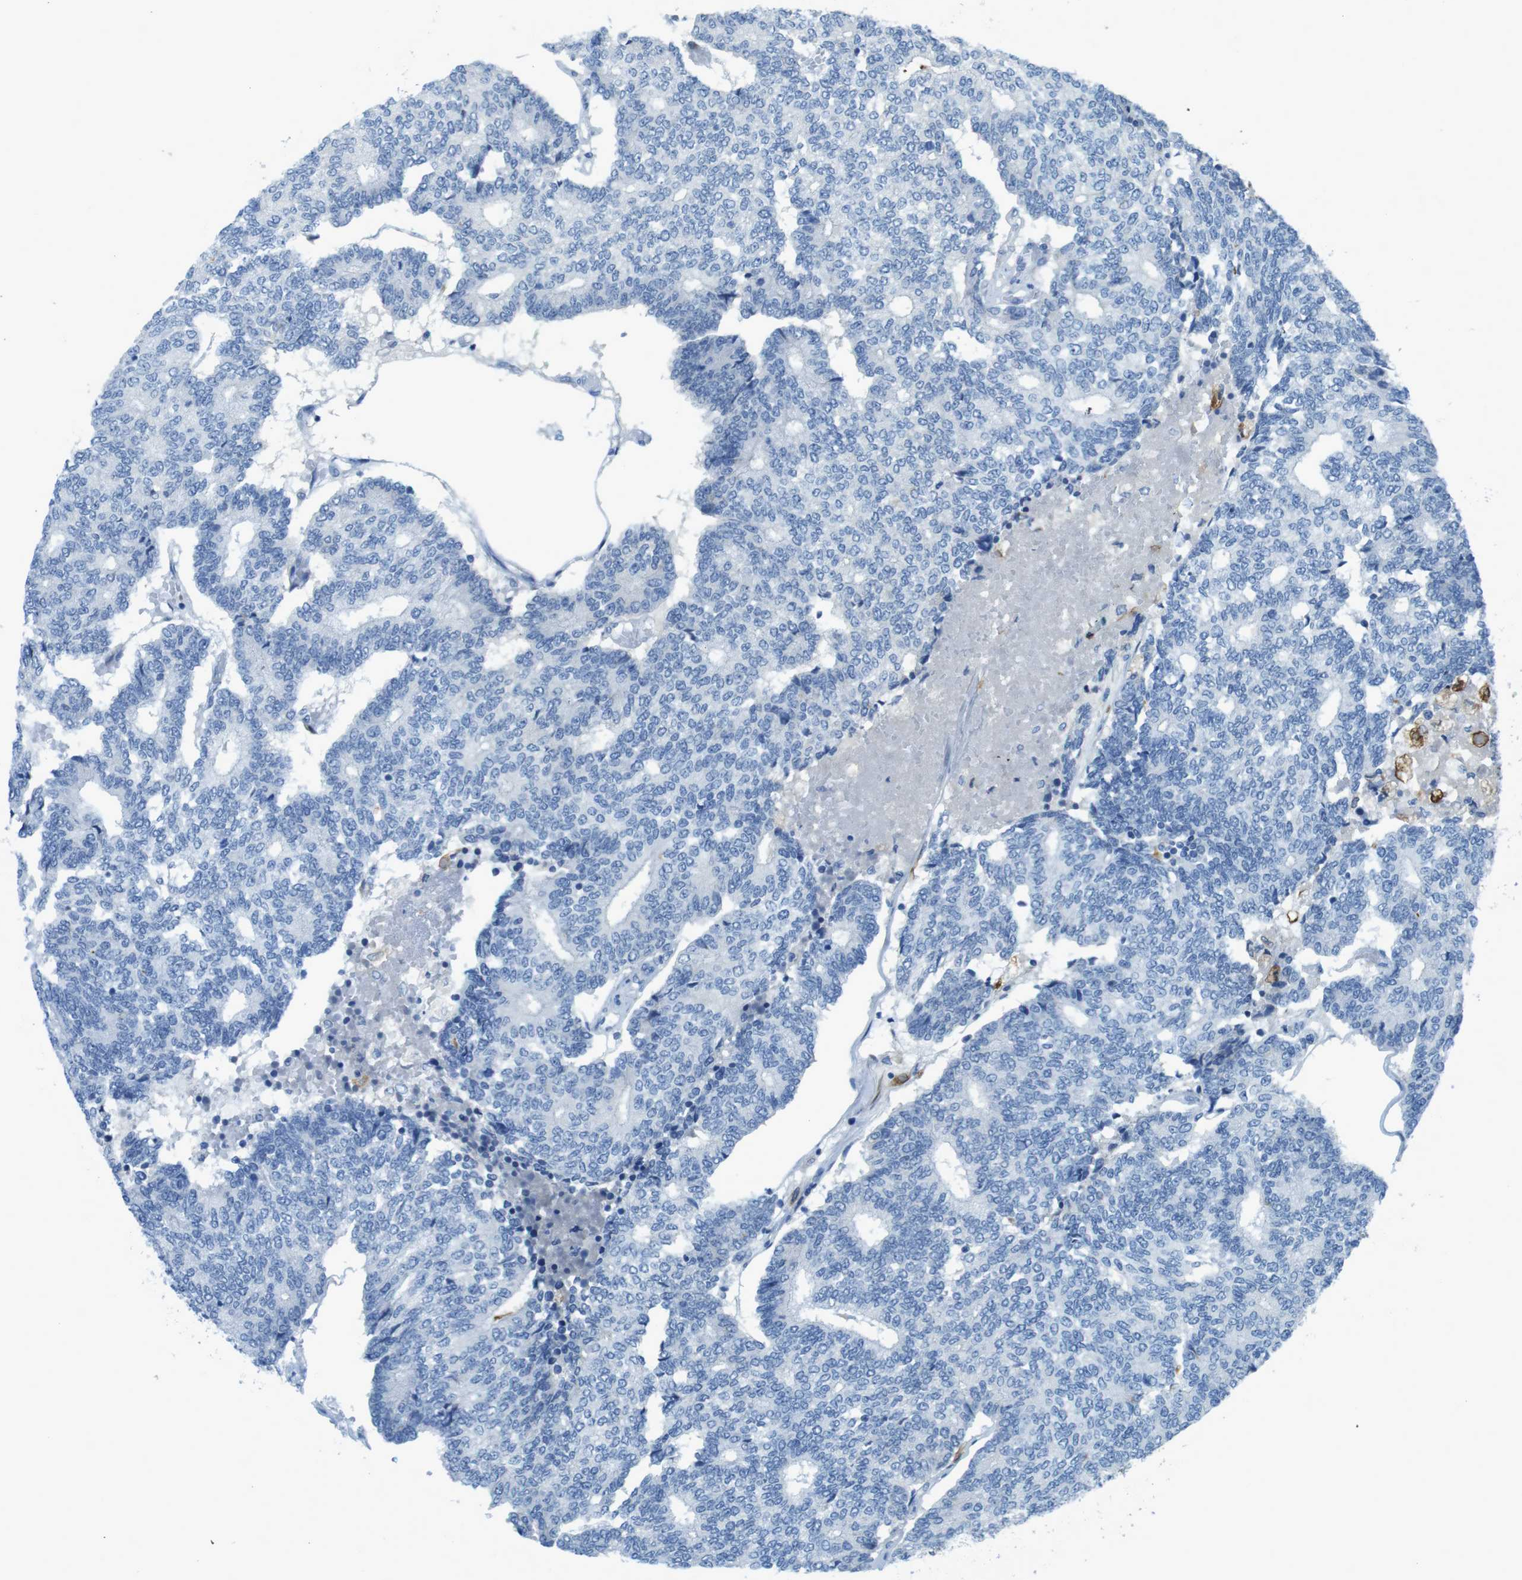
{"staining": {"intensity": "negative", "quantity": "none", "location": "none"}, "tissue": "prostate cancer", "cell_type": "Tumor cells", "image_type": "cancer", "snomed": [{"axis": "morphology", "description": "Normal tissue, NOS"}, {"axis": "morphology", "description": "Adenocarcinoma, High grade"}, {"axis": "topography", "description": "Prostate"}, {"axis": "topography", "description": "Seminal veicle"}], "caption": "This is an immunohistochemistry image of human prostate cancer (high-grade adenocarcinoma). There is no positivity in tumor cells.", "gene": "CD320", "patient": {"sex": "male", "age": 55}}